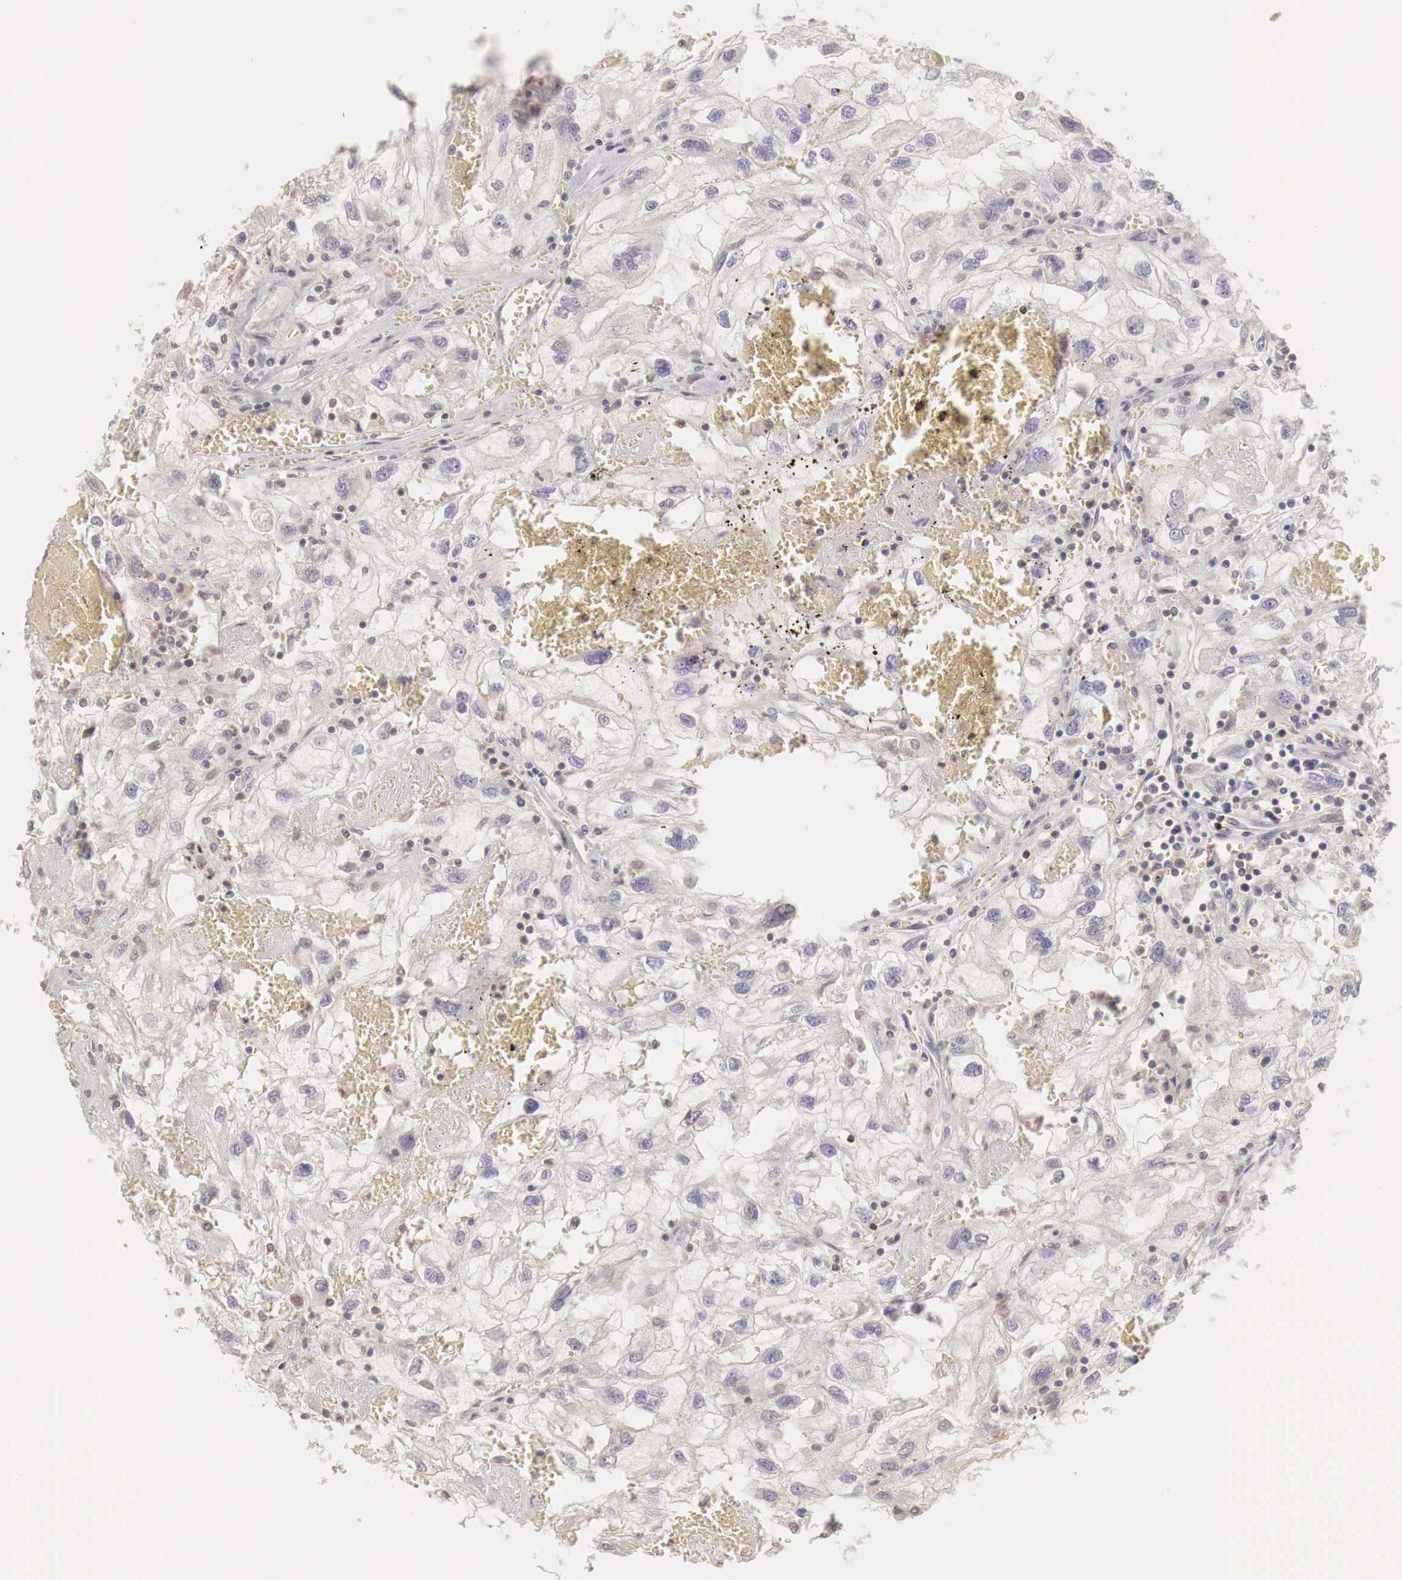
{"staining": {"intensity": "weak", "quantity": ">75%", "location": "cytoplasmic/membranous"}, "tissue": "renal cancer", "cell_type": "Tumor cells", "image_type": "cancer", "snomed": [{"axis": "morphology", "description": "Normal tissue, NOS"}, {"axis": "morphology", "description": "Adenocarcinoma, NOS"}, {"axis": "topography", "description": "Kidney"}], "caption": "A histopathology image of adenocarcinoma (renal) stained for a protein shows weak cytoplasmic/membranous brown staining in tumor cells.", "gene": "TBC1D9", "patient": {"sex": "male", "age": 71}}